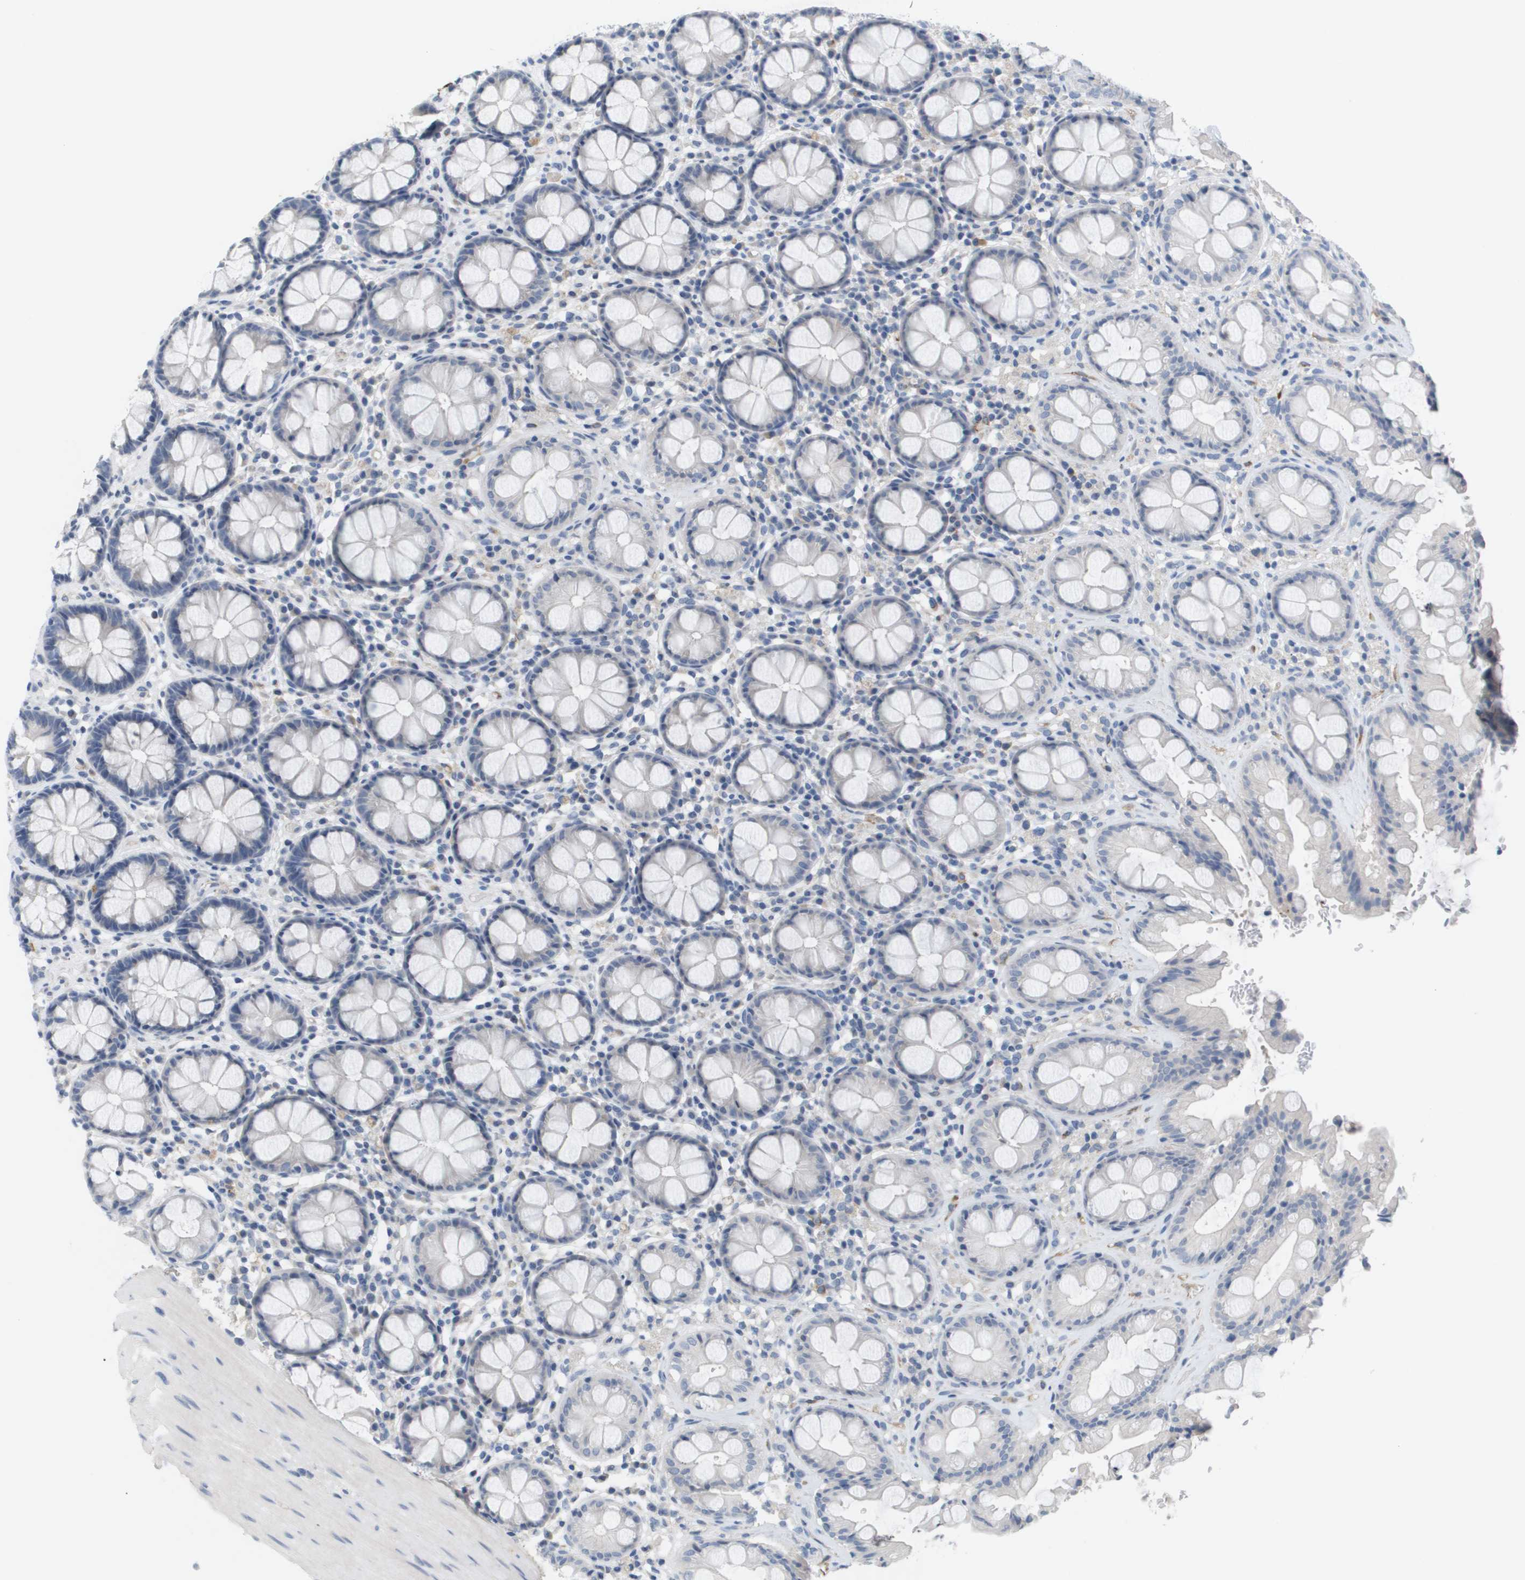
{"staining": {"intensity": "negative", "quantity": "none", "location": "none"}, "tissue": "rectum", "cell_type": "Glandular cells", "image_type": "normal", "snomed": [{"axis": "morphology", "description": "Normal tissue, NOS"}, {"axis": "topography", "description": "Rectum"}], "caption": "The immunohistochemistry histopathology image has no significant positivity in glandular cells of rectum.", "gene": "ANGPT2", "patient": {"sex": "male", "age": 64}}